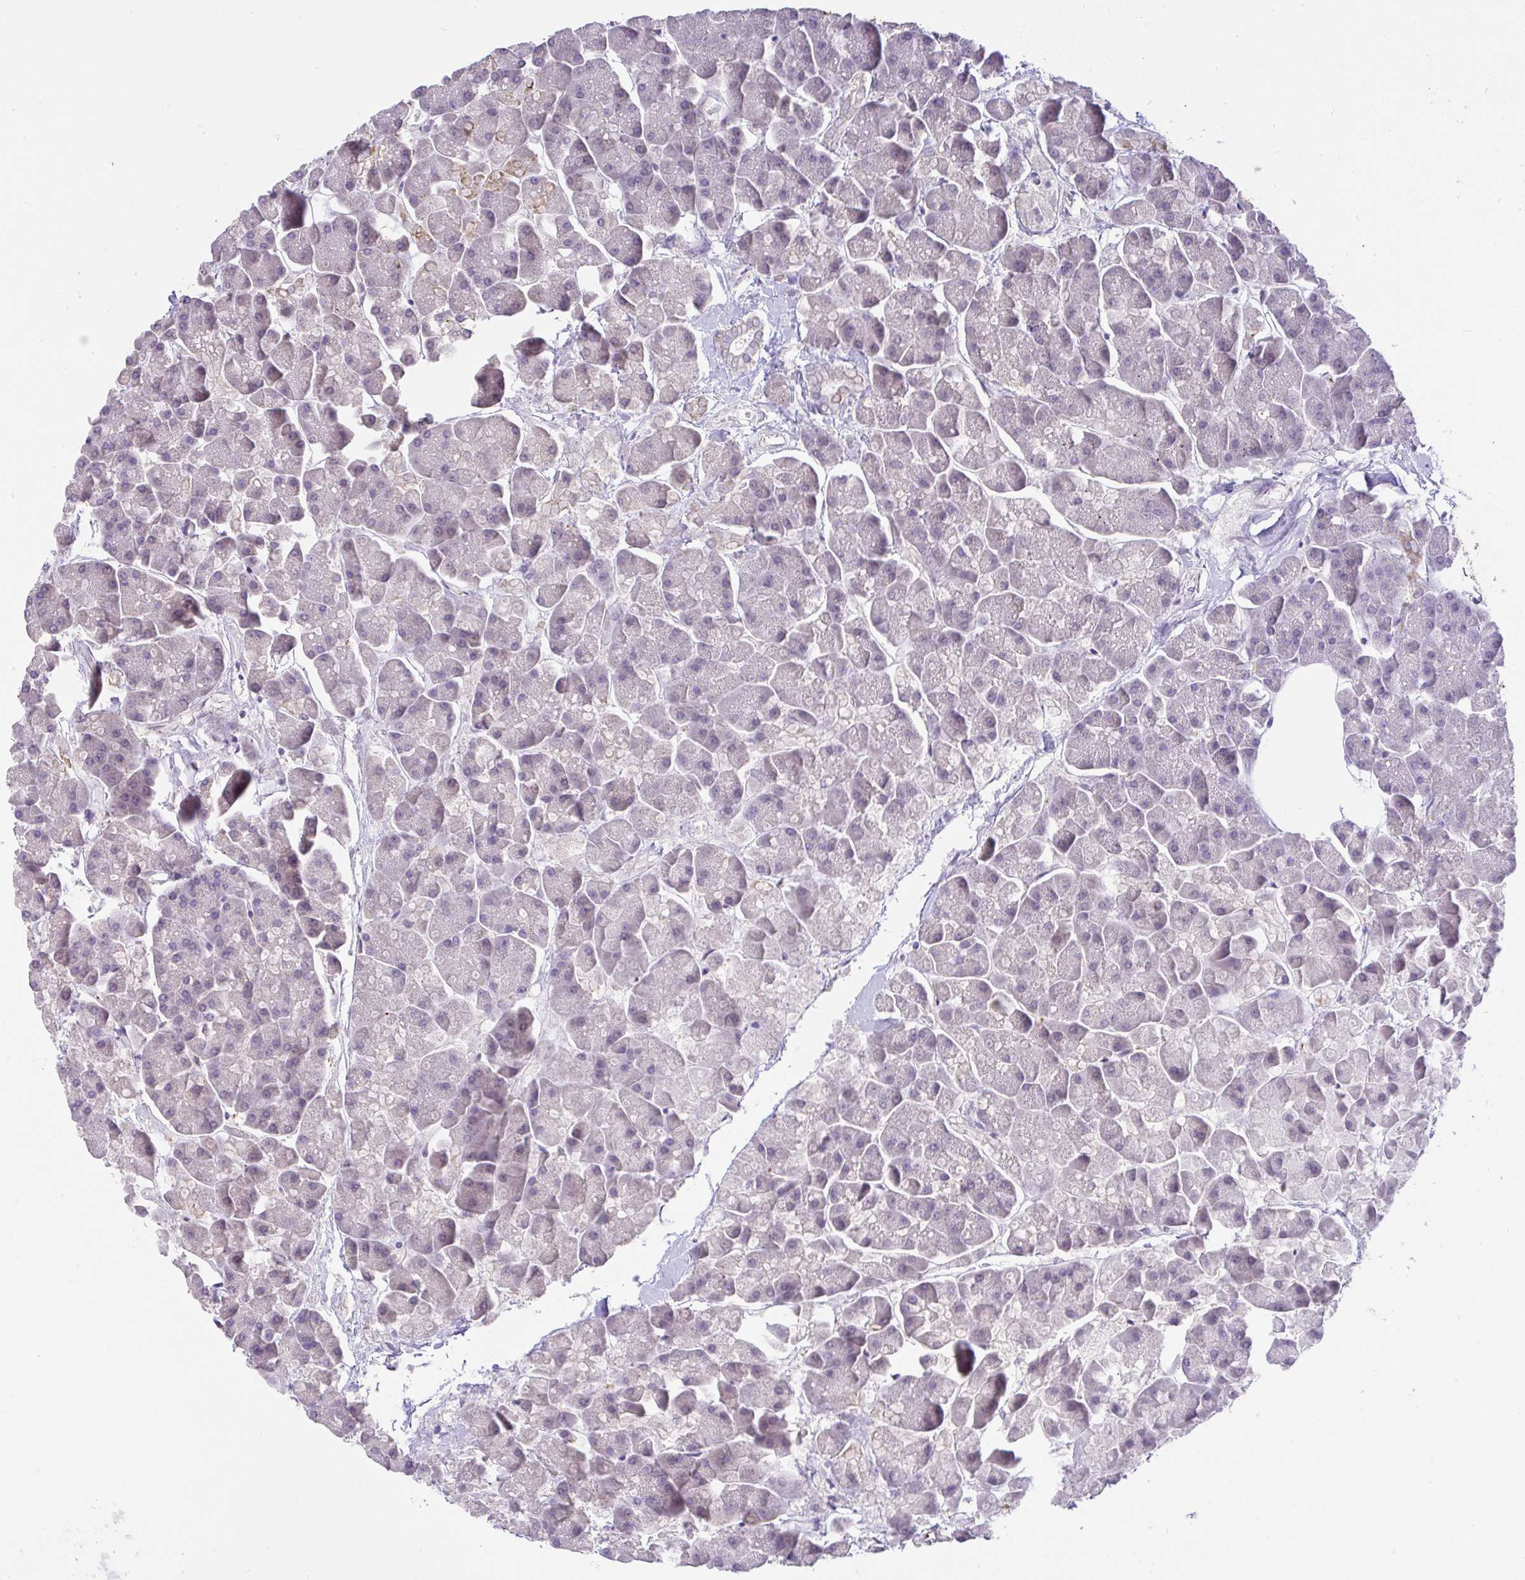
{"staining": {"intensity": "weak", "quantity": "<25%", "location": "cytoplasmic/membranous"}, "tissue": "pancreas", "cell_type": "Exocrine glandular cells", "image_type": "normal", "snomed": [{"axis": "morphology", "description": "Normal tissue, NOS"}, {"axis": "topography", "description": "Pancreas"}, {"axis": "topography", "description": "Peripheral nerve tissue"}], "caption": "Exocrine glandular cells show no significant staining in normal pancreas. (Immunohistochemistry, brightfield microscopy, high magnification).", "gene": "CTU1", "patient": {"sex": "male", "age": 54}}